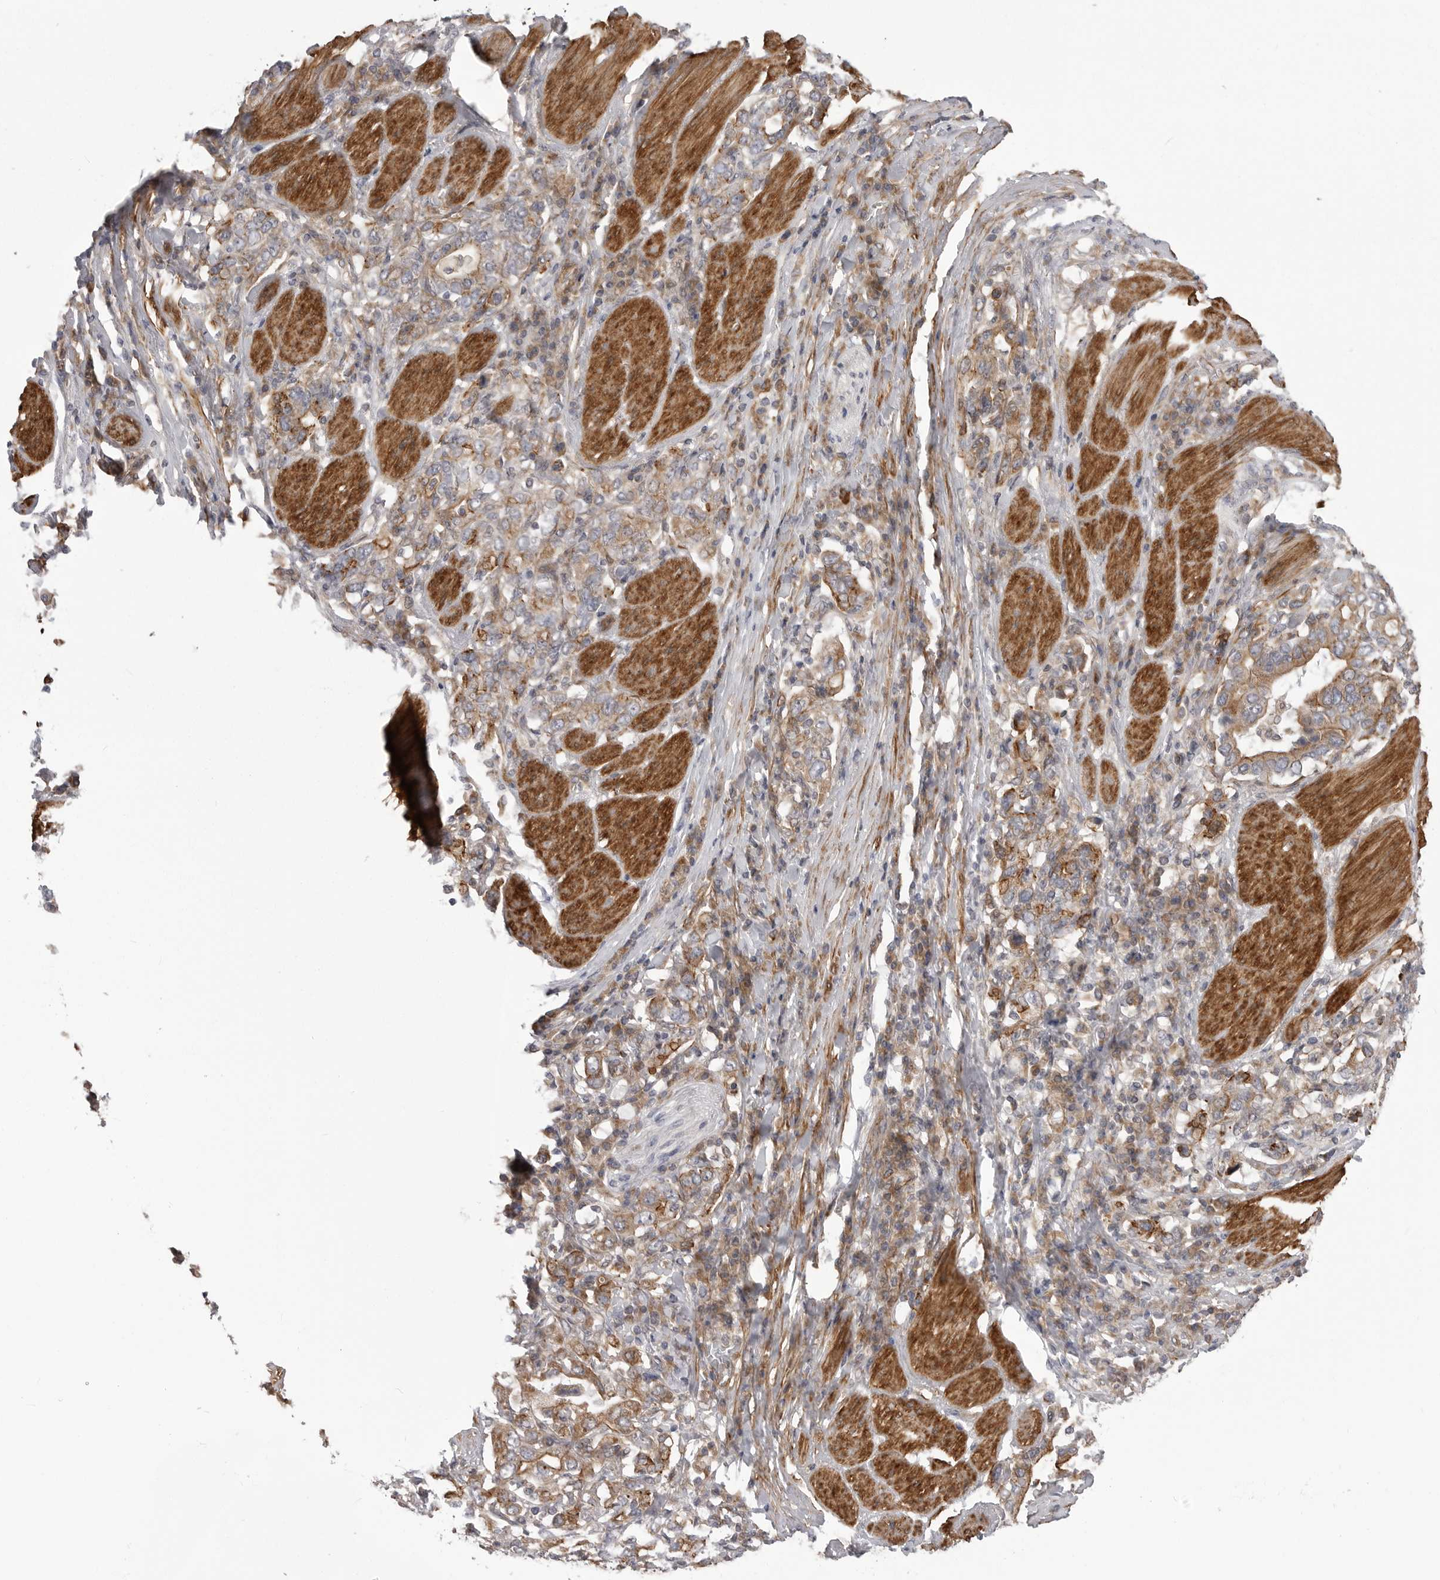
{"staining": {"intensity": "moderate", "quantity": ">75%", "location": "cytoplasmic/membranous"}, "tissue": "stomach cancer", "cell_type": "Tumor cells", "image_type": "cancer", "snomed": [{"axis": "morphology", "description": "Adenocarcinoma, NOS"}, {"axis": "topography", "description": "Stomach, upper"}], "caption": "Stomach adenocarcinoma stained with DAB (3,3'-diaminobenzidine) immunohistochemistry reveals medium levels of moderate cytoplasmic/membranous staining in approximately >75% of tumor cells.", "gene": "SCP2", "patient": {"sex": "male", "age": 62}}